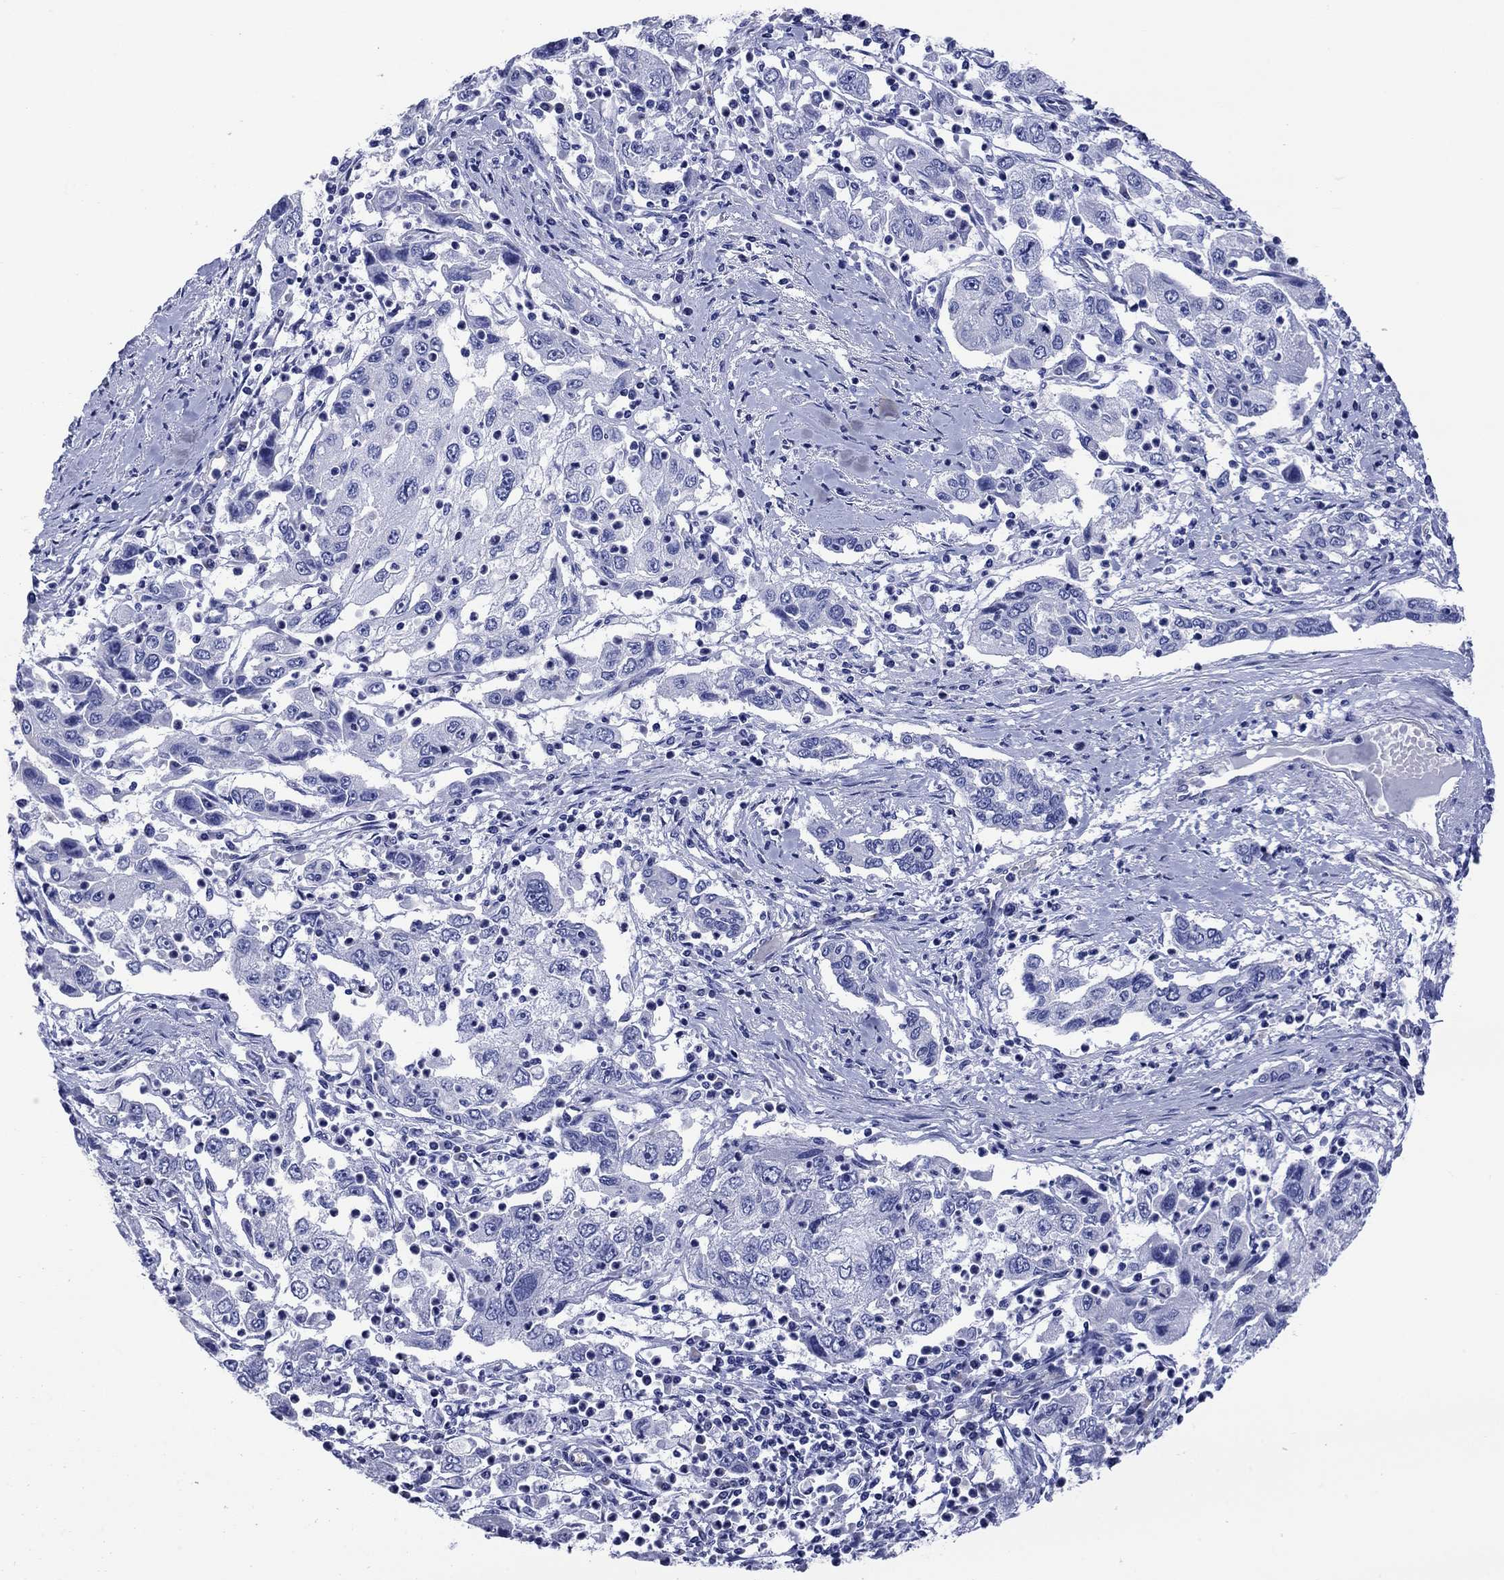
{"staining": {"intensity": "negative", "quantity": "none", "location": "none"}, "tissue": "cervical cancer", "cell_type": "Tumor cells", "image_type": "cancer", "snomed": [{"axis": "morphology", "description": "Squamous cell carcinoma, NOS"}, {"axis": "topography", "description": "Cervix"}], "caption": "Tumor cells show no significant protein staining in cervical squamous cell carcinoma. The staining was performed using DAB (3,3'-diaminobenzidine) to visualize the protein expression in brown, while the nuclei were stained in blue with hematoxylin (Magnification: 20x).", "gene": "SLC1A2", "patient": {"sex": "female", "age": 36}}